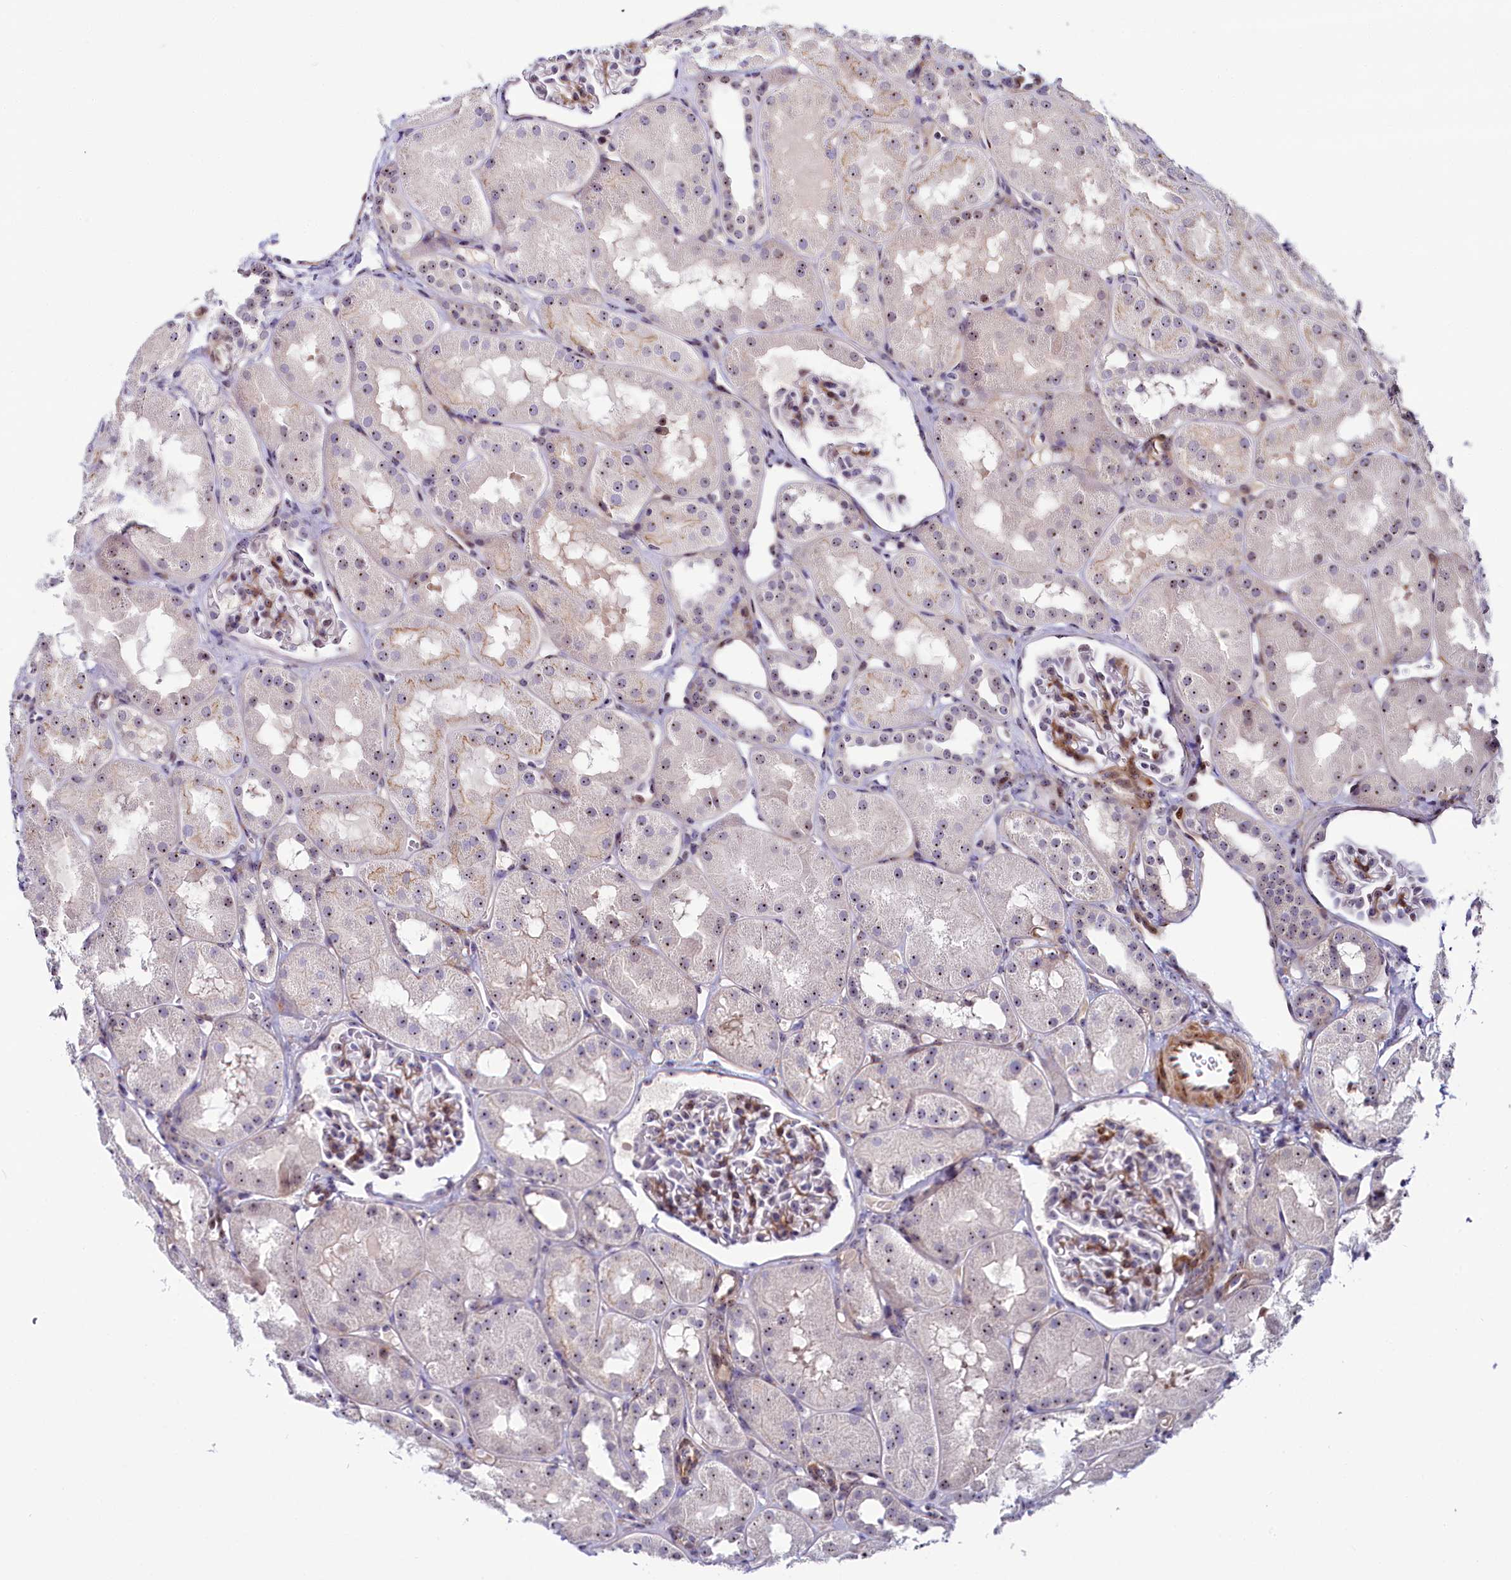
{"staining": {"intensity": "moderate", "quantity": "25%-75%", "location": "cytoplasmic/membranous,nuclear"}, "tissue": "kidney", "cell_type": "Cells in glomeruli", "image_type": "normal", "snomed": [{"axis": "morphology", "description": "Normal tissue, NOS"}, {"axis": "topography", "description": "Kidney"}, {"axis": "topography", "description": "Urinary bladder"}], "caption": "Protein staining of benign kidney shows moderate cytoplasmic/membranous,nuclear positivity in about 25%-75% of cells in glomeruli.", "gene": "TCOF1", "patient": {"sex": "male", "age": 16}}